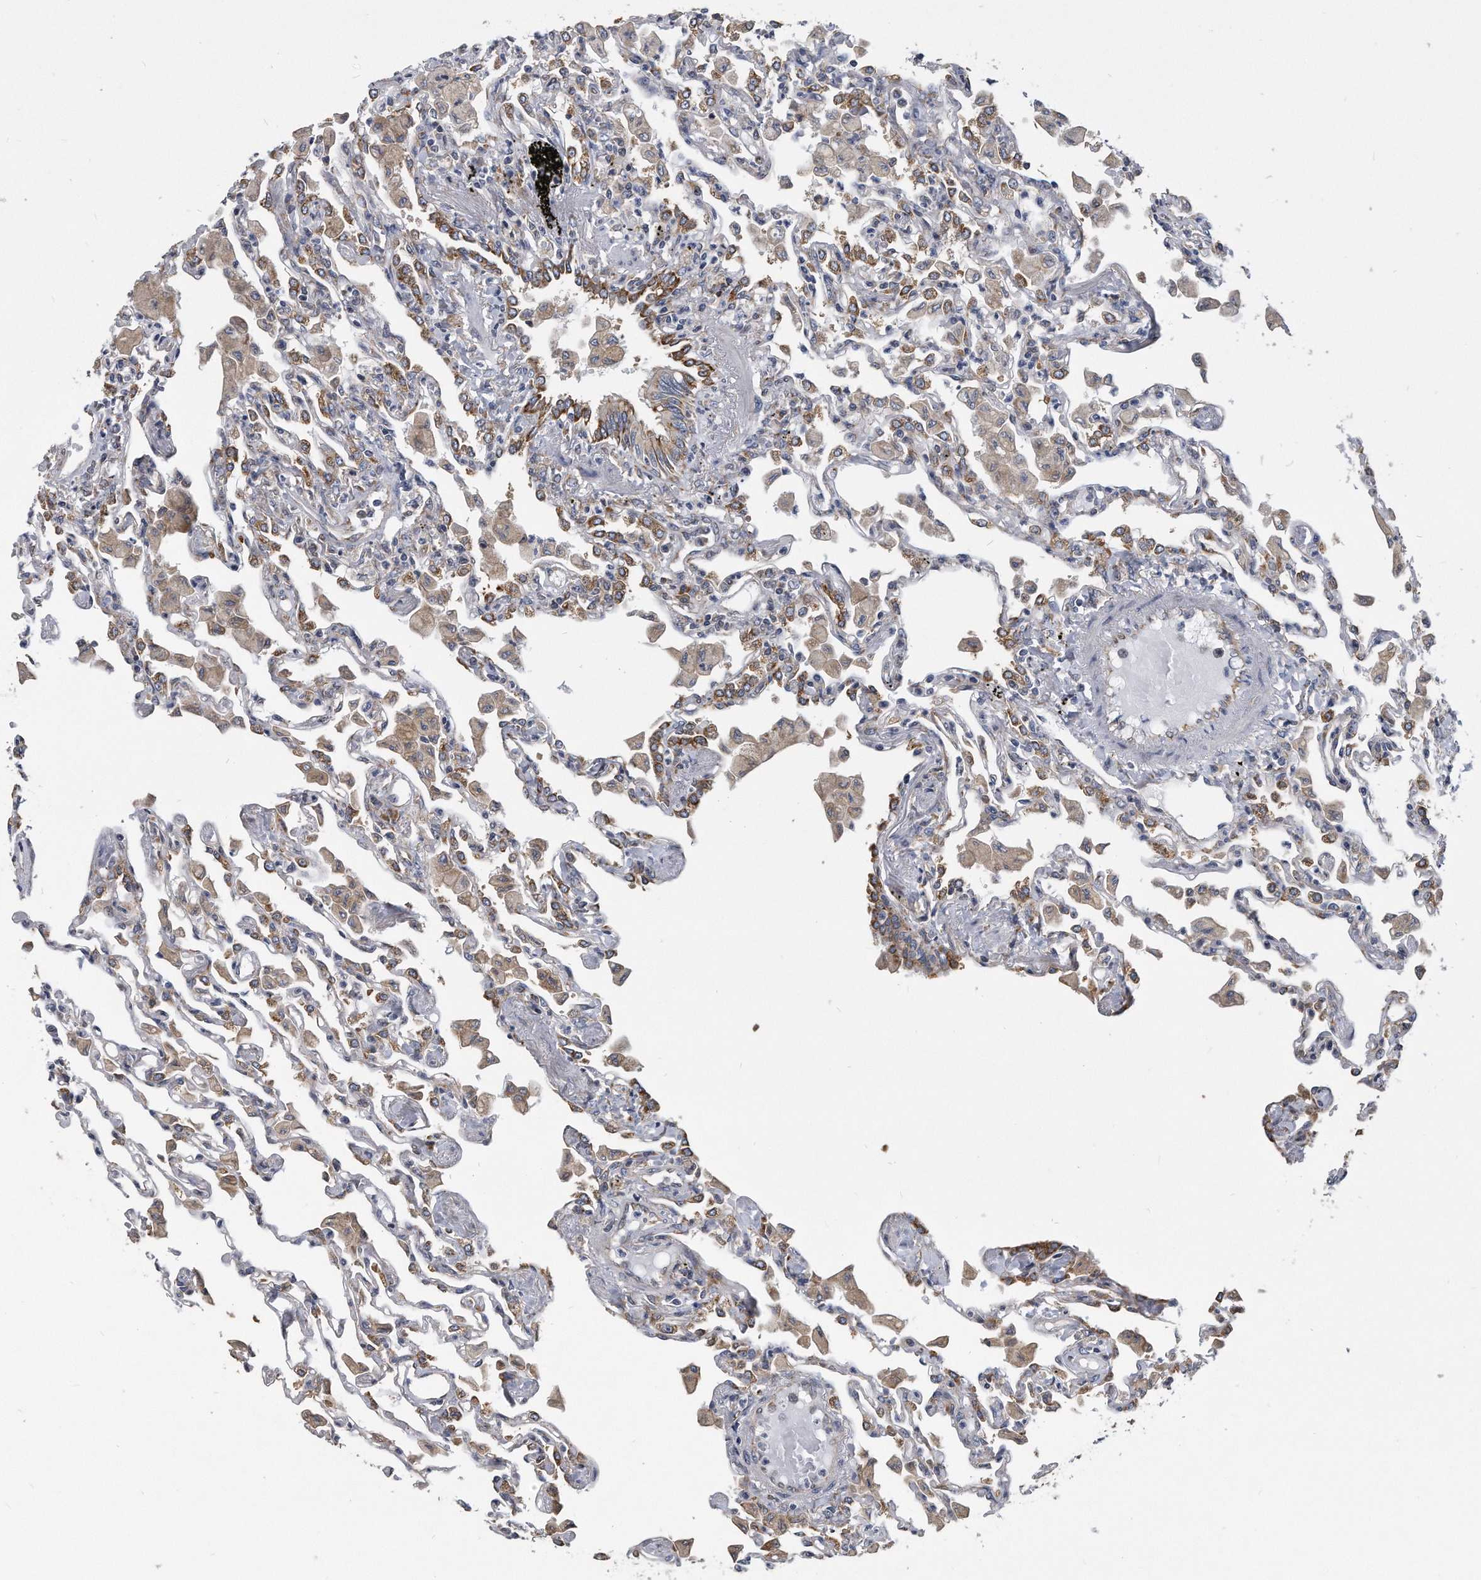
{"staining": {"intensity": "strong", "quantity": "25%-75%", "location": "cytoplasmic/membranous"}, "tissue": "lung", "cell_type": "Alveolar cells", "image_type": "normal", "snomed": [{"axis": "morphology", "description": "Normal tissue, NOS"}, {"axis": "topography", "description": "Bronchus"}, {"axis": "topography", "description": "Lung"}], "caption": "Normal lung displays strong cytoplasmic/membranous positivity in approximately 25%-75% of alveolar cells, visualized by immunohistochemistry.", "gene": "CCDC47", "patient": {"sex": "female", "age": 49}}